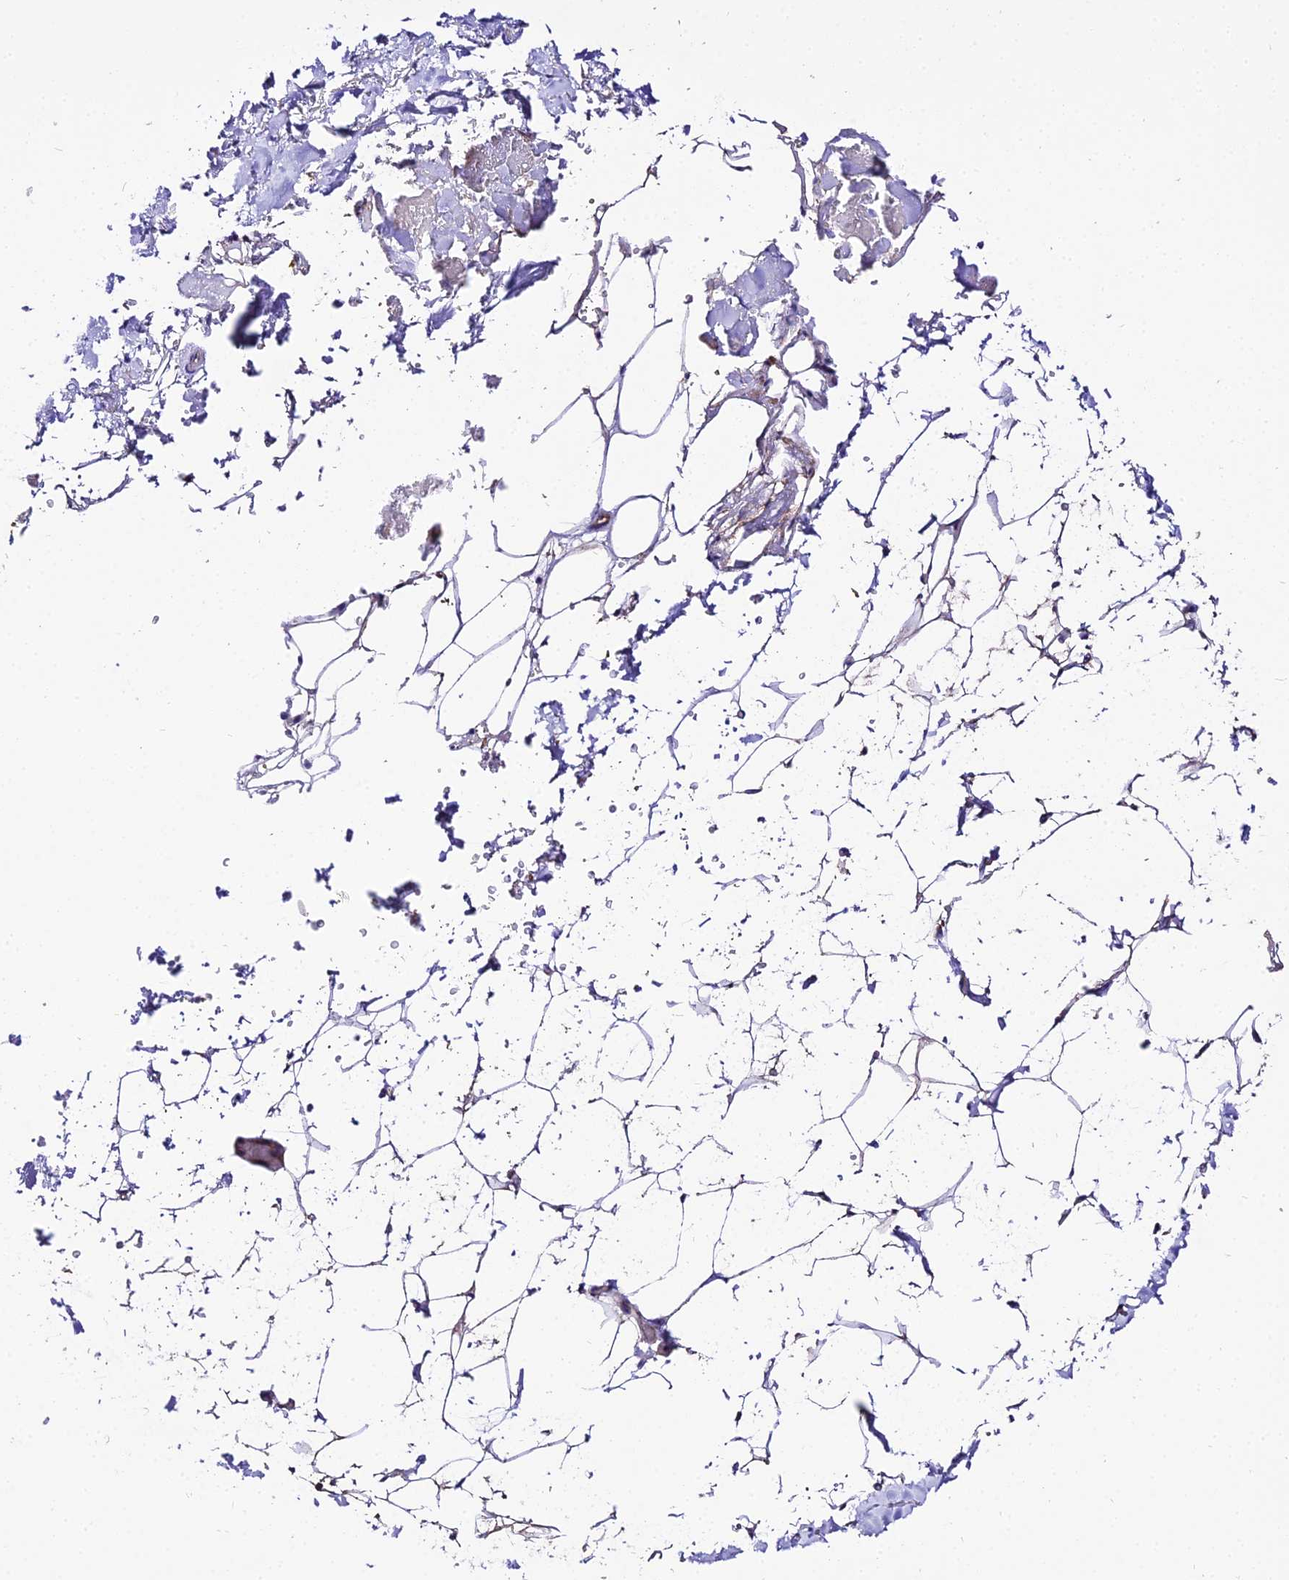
{"staining": {"intensity": "negative", "quantity": "none", "location": "none"}, "tissue": "breast", "cell_type": "Adipocytes", "image_type": "normal", "snomed": [{"axis": "morphology", "description": "Normal tissue, NOS"}, {"axis": "topography", "description": "Breast"}], "caption": "Unremarkable breast was stained to show a protein in brown. There is no significant staining in adipocytes. (DAB immunohistochemistry (IHC), high magnification).", "gene": "OCIAD1", "patient": {"sex": "female", "age": 75}}